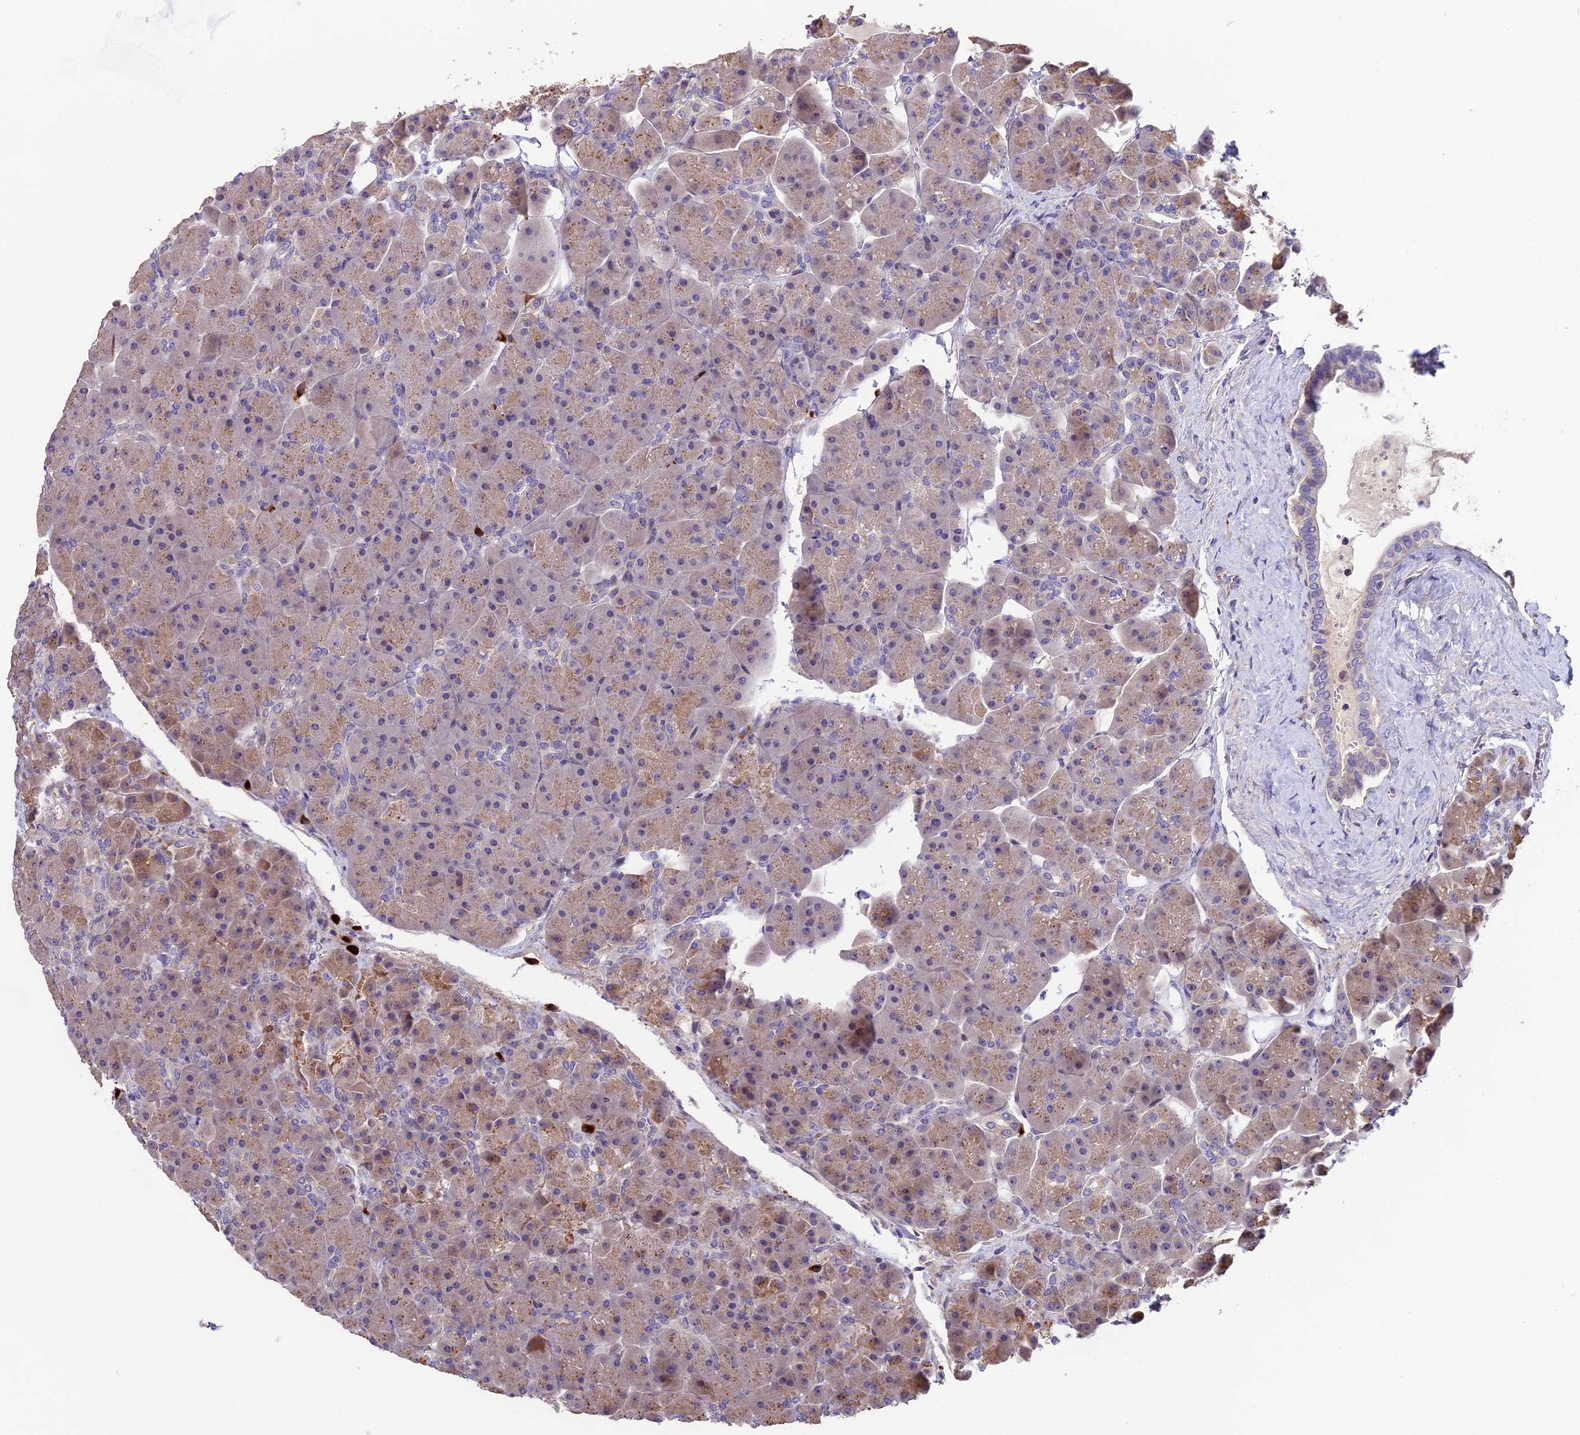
{"staining": {"intensity": "weak", "quantity": "25%-75%", "location": "cytoplasmic/membranous"}, "tissue": "pancreas", "cell_type": "Exocrine glandular cells", "image_type": "normal", "snomed": [{"axis": "morphology", "description": "Normal tissue, NOS"}, {"axis": "topography", "description": "Pancreas"}], "caption": "A histopathology image of pancreas stained for a protein reveals weak cytoplasmic/membranous brown staining in exocrine glandular cells. The staining was performed using DAB (3,3'-diaminobenzidine) to visualize the protein expression in brown, while the nuclei were stained in blue with hematoxylin (Magnification: 20x).", "gene": "MFSD2A", "patient": {"sex": "male", "age": 66}}